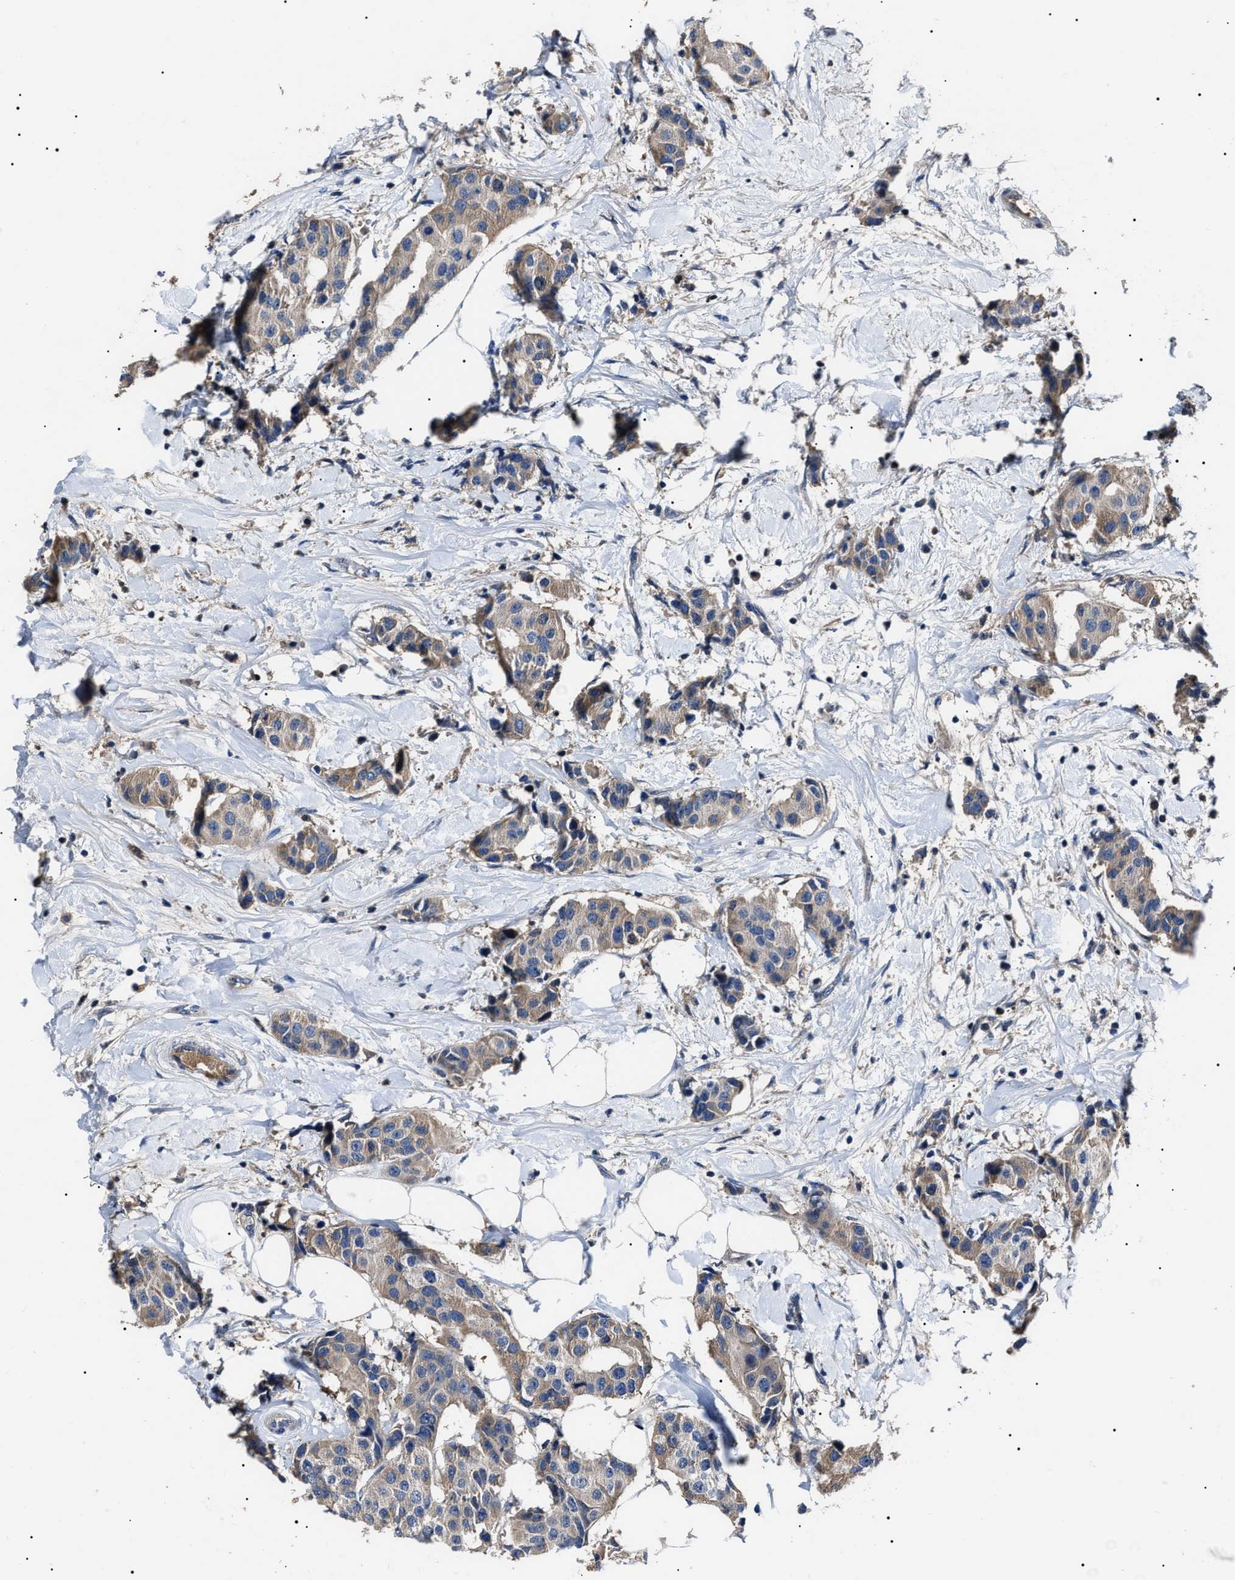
{"staining": {"intensity": "weak", "quantity": "25%-75%", "location": "cytoplasmic/membranous"}, "tissue": "breast cancer", "cell_type": "Tumor cells", "image_type": "cancer", "snomed": [{"axis": "morphology", "description": "Normal tissue, NOS"}, {"axis": "morphology", "description": "Duct carcinoma"}, {"axis": "topography", "description": "Breast"}], "caption": "Breast cancer stained with IHC exhibits weak cytoplasmic/membranous expression in approximately 25%-75% of tumor cells.", "gene": "IFT81", "patient": {"sex": "female", "age": 39}}